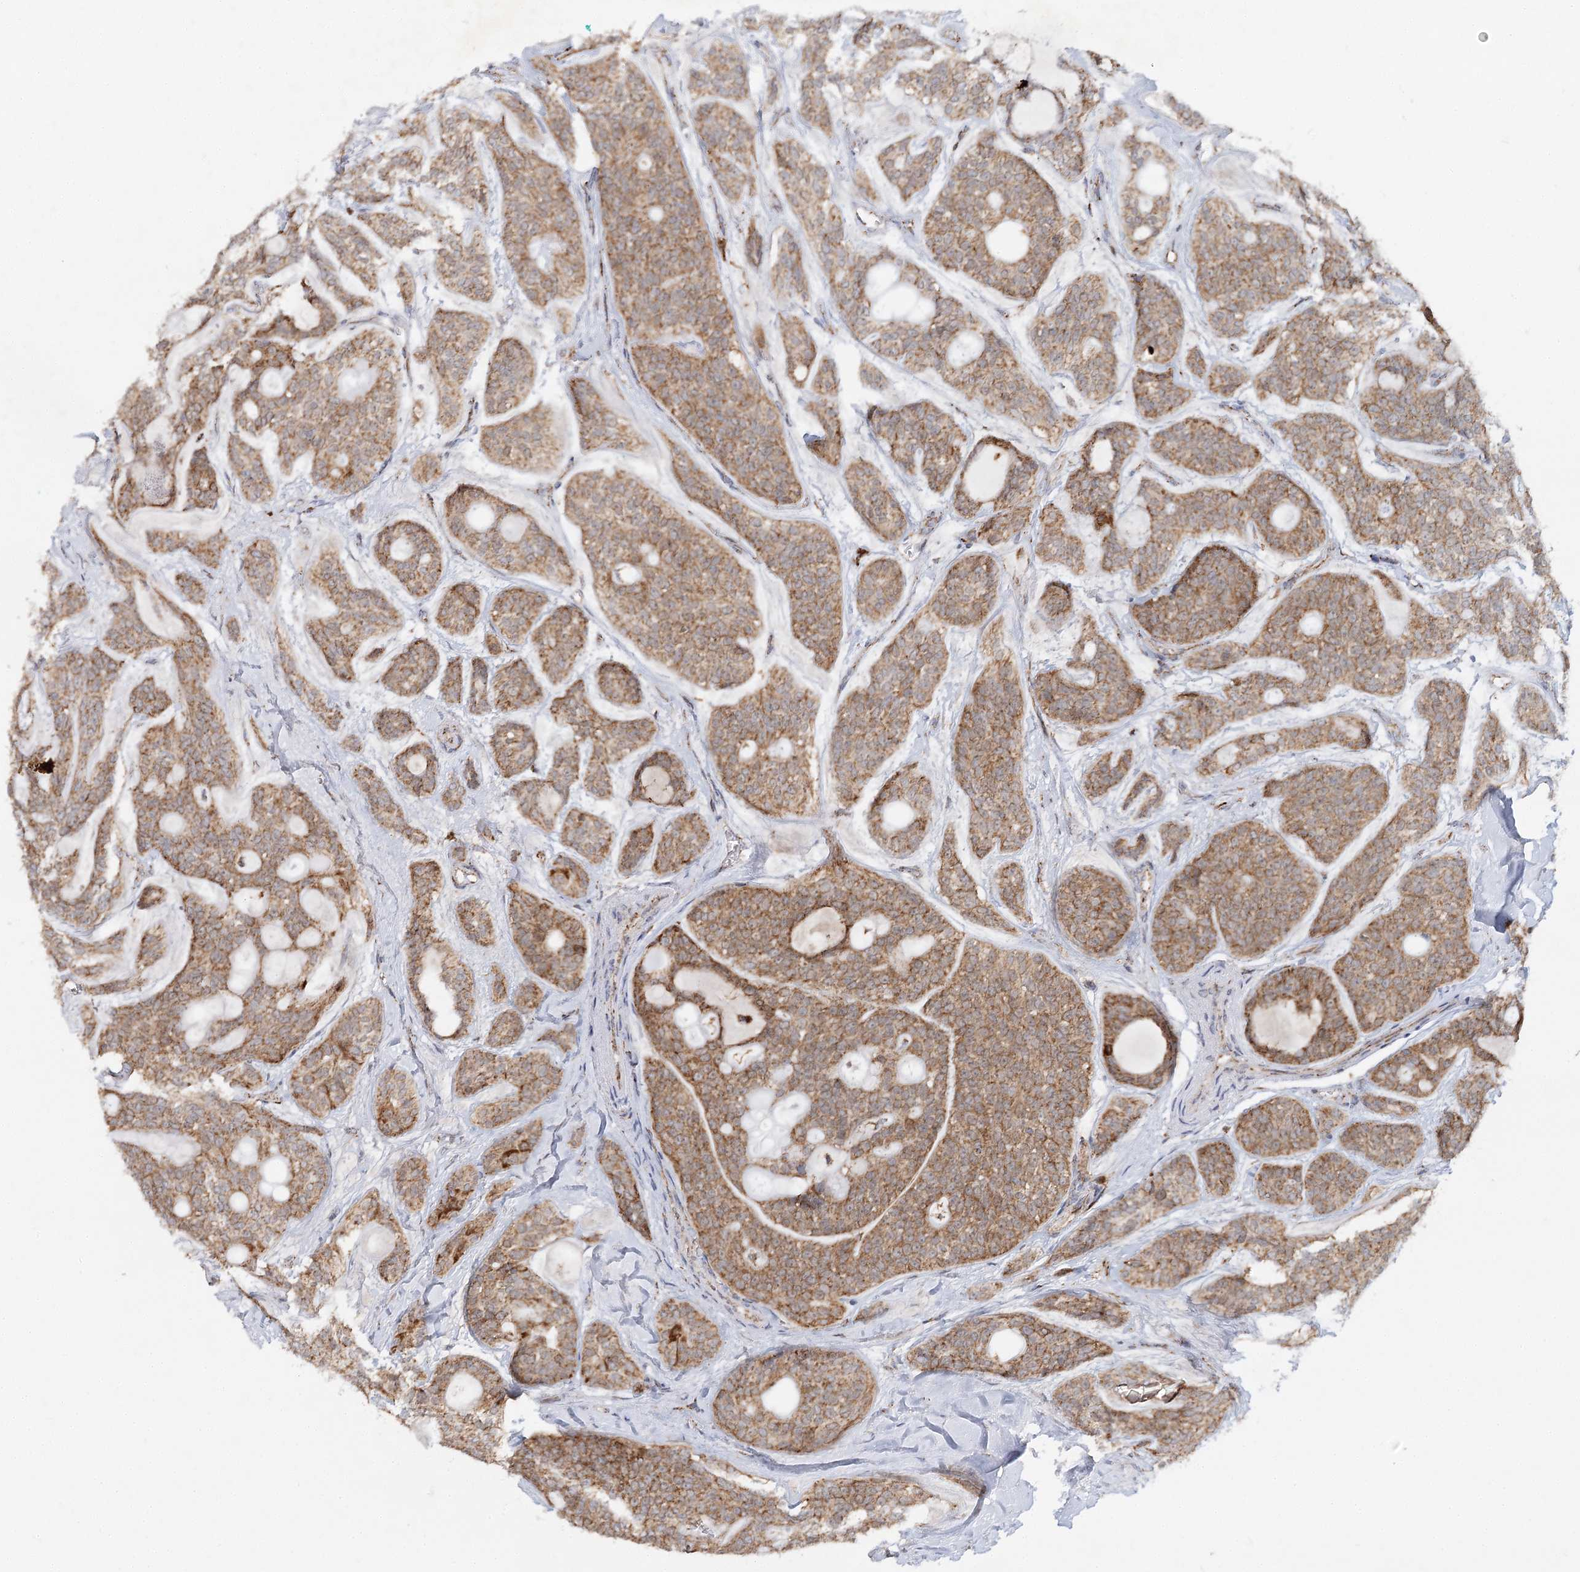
{"staining": {"intensity": "moderate", "quantity": ">75%", "location": "cytoplasmic/membranous"}, "tissue": "head and neck cancer", "cell_type": "Tumor cells", "image_type": "cancer", "snomed": [{"axis": "morphology", "description": "Adenocarcinoma, NOS"}, {"axis": "topography", "description": "Head-Neck"}], "caption": "DAB (3,3'-diaminobenzidine) immunohistochemical staining of head and neck adenocarcinoma reveals moderate cytoplasmic/membranous protein staining in about >75% of tumor cells. The protein is shown in brown color, while the nuclei are stained blue.", "gene": "TAS1R1", "patient": {"sex": "male", "age": 66}}